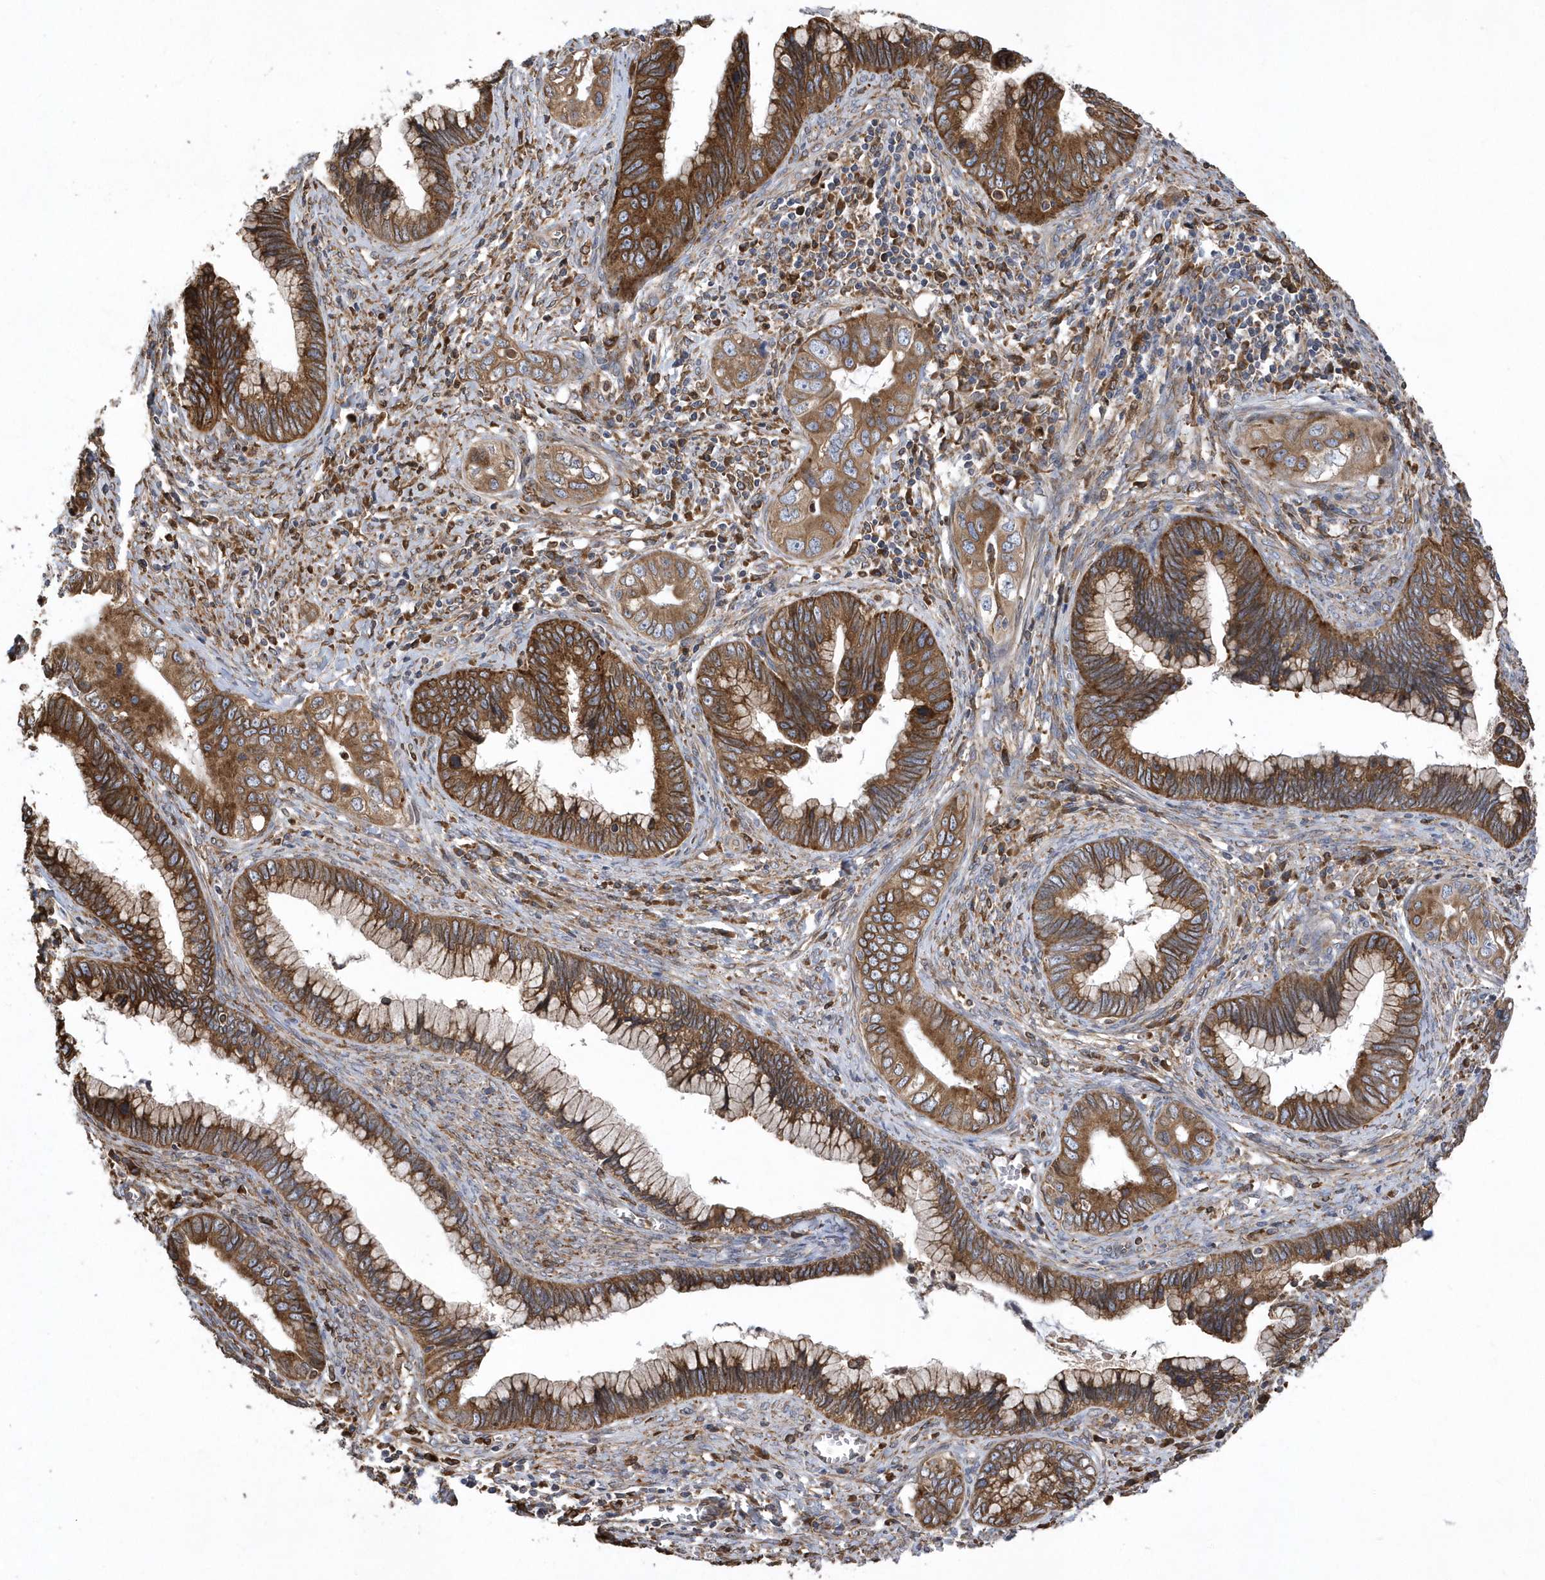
{"staining": {"intensity": "moderate", "quantity": ">75%", "location": "cytoplasmic/membranous"}, "tissue": "cervical cancer", "cell_type": "Tumor cells", "image_type": "cancer", "snomed": [{"axis": "morphology", "description": "Adenocarcinoma, NOS"}, {"axis": "topography", "description": "Cervix"}], "caption": "Immunohistochemistry micrograph of adenocarcinoma (cervical) stained for a protein (brown), which exhibits medium levels of moderate cytoplasmic/membranous expression in approximately >75% of tumor cells.", "gene": "VAMP7", "patient": {"sex": "female", "age": 44}}